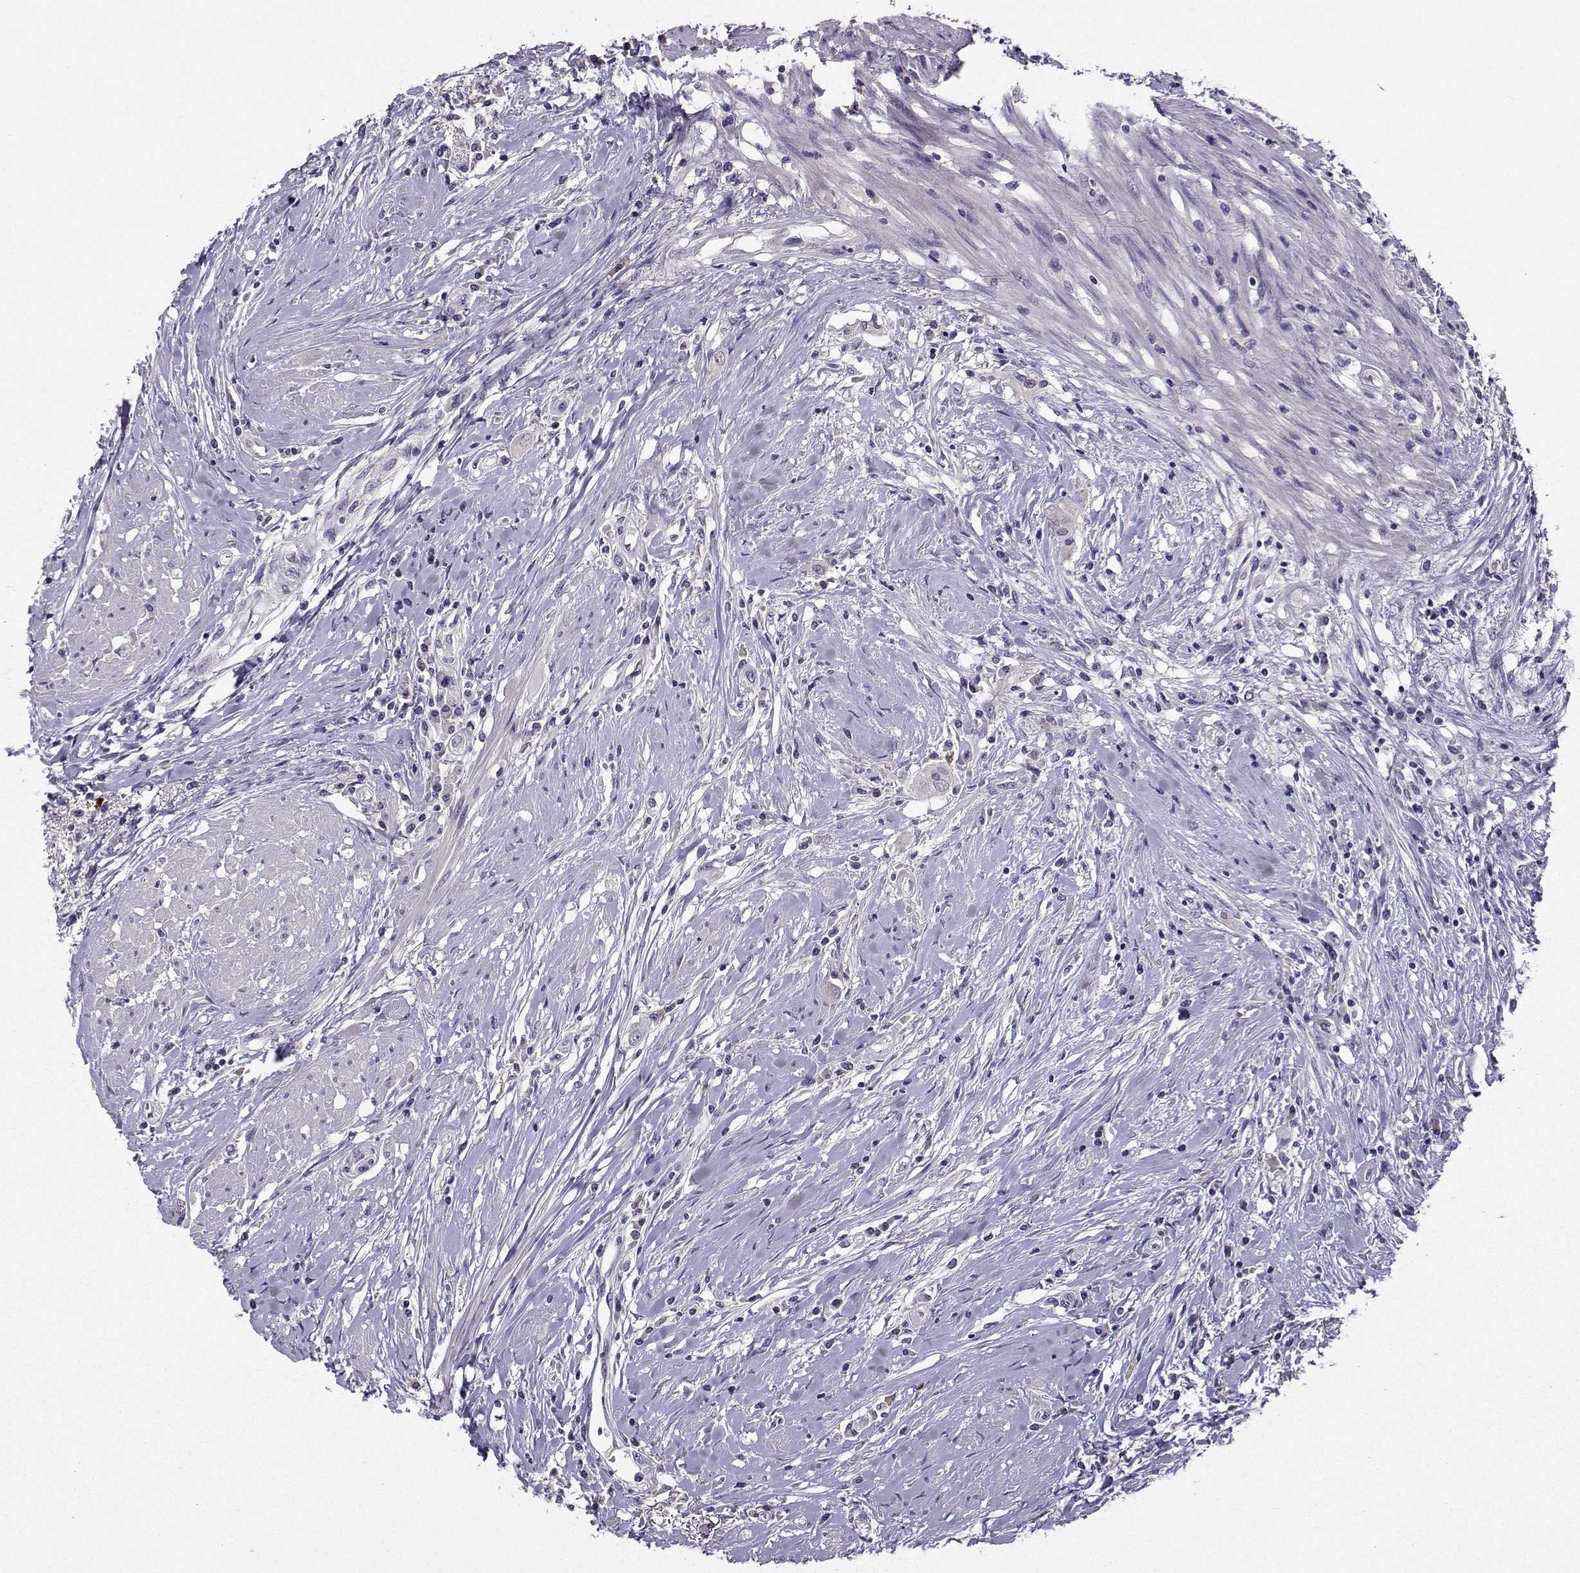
{"staining": {"intensity": "negative", "quantity": "none", "location": "none"}, "tissue": "colorectal cancer", "cell_type": "Tumor cells", "image_type": "cancer", "snomed": [{"axis": "morphology", "description": "Adenocarcinoma, NOS"}, {"axis": "topography", "description": "Rectum"}], "caption": "Colorectal cancer (adenocarcinoma) stained for a protein using IHC demonstrates no staining tumor cells.", "gene": "DDX20", "patient": {"sex": "male", "age": 59}}